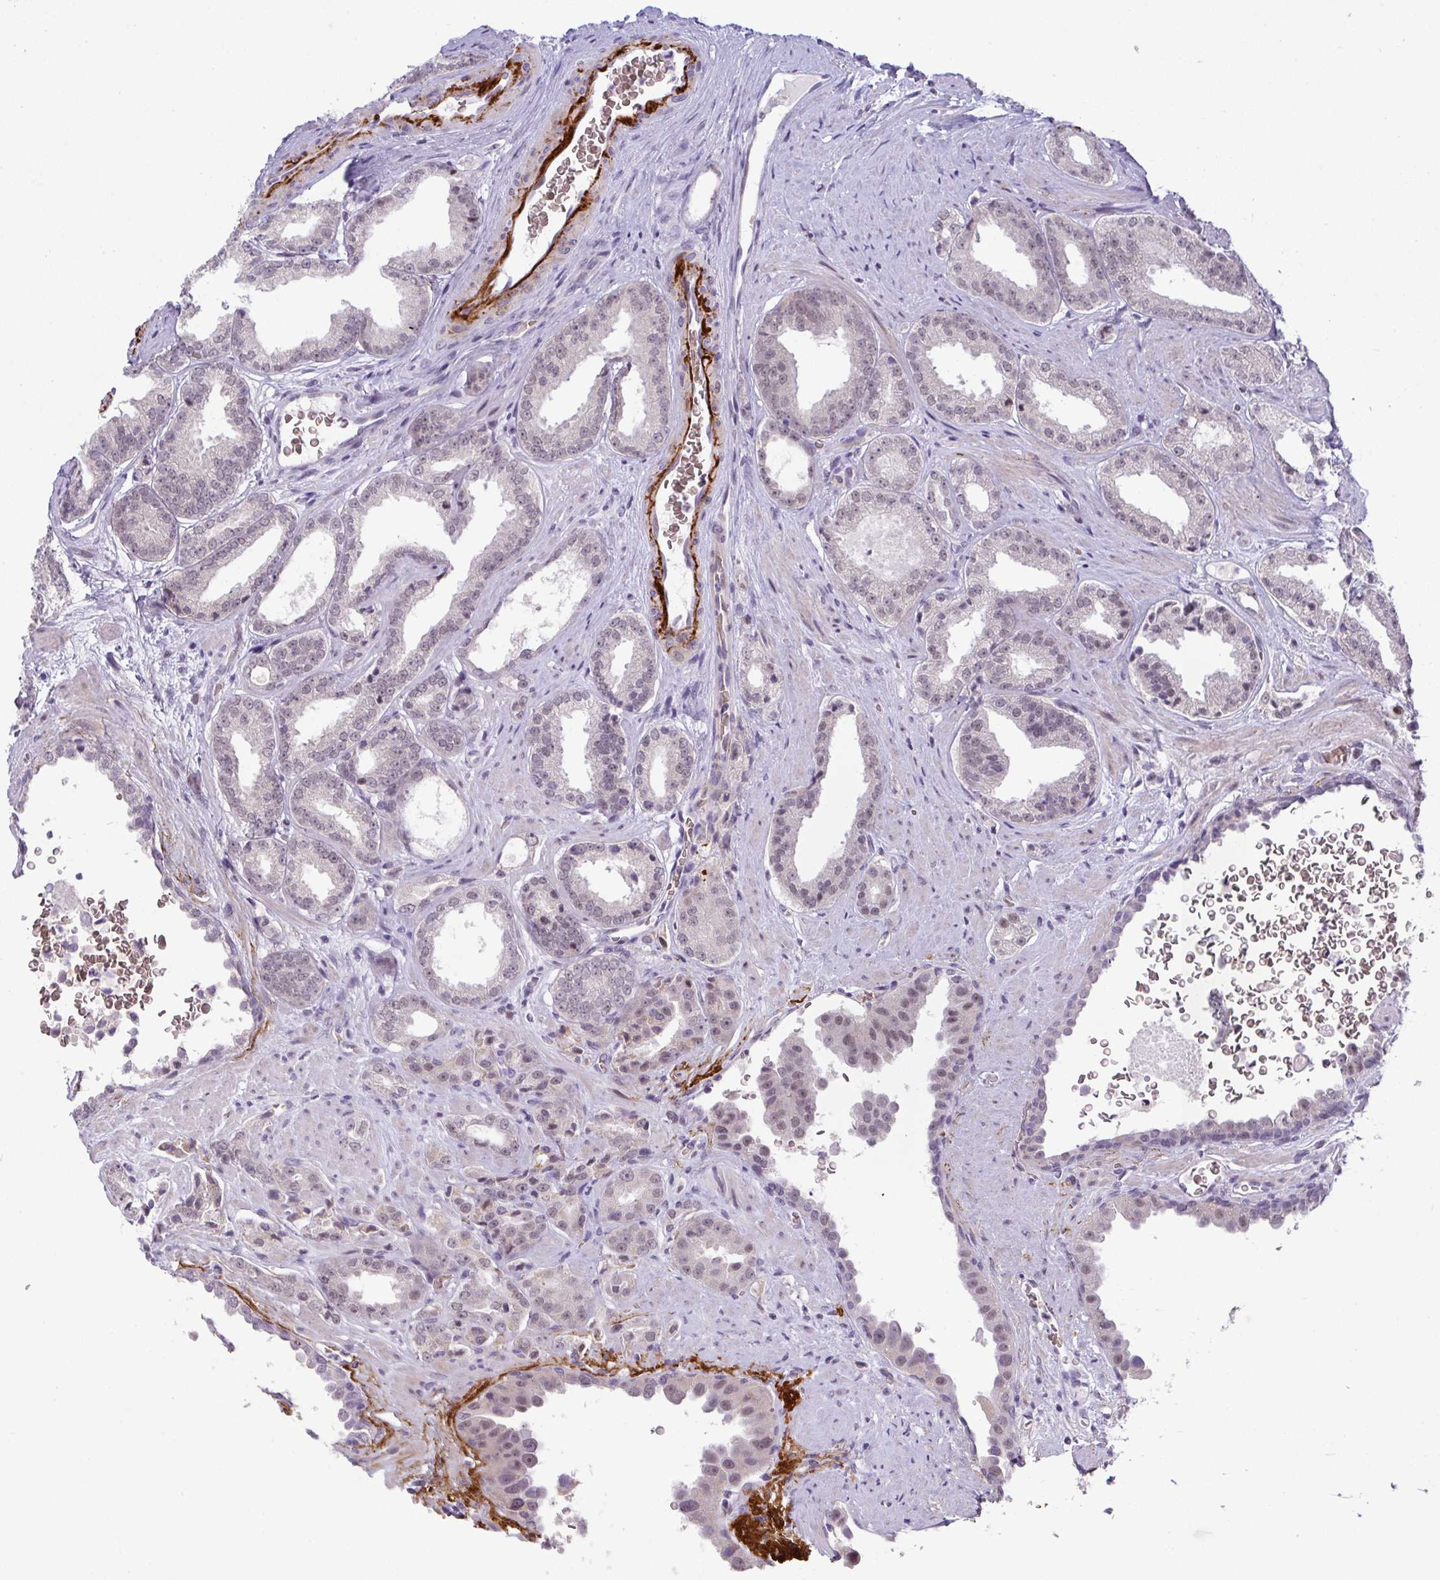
{"staining": {"intensity": "negative", "quantity": "none", "location": "none"}, "tissue": "prostate cancer", "cell_type": "Tumor cells", "image_type": "cancer", "snomed": [{"axis": "morphology", "description": "Adenocarcinoma, Low grade"}, {"axis": "topography", "description": "Prostate"}], "caption": "The micrograph displays no staining of tumor cells in prostate low-grade adenocarcinoma. (Brightfield microscopy of DAB (3,3'-diaminobenzidine) immunohistochemistry (IHC) at high magnification).", "gene": "TNMD", "patient": {"sex": "male", "age": 67}}